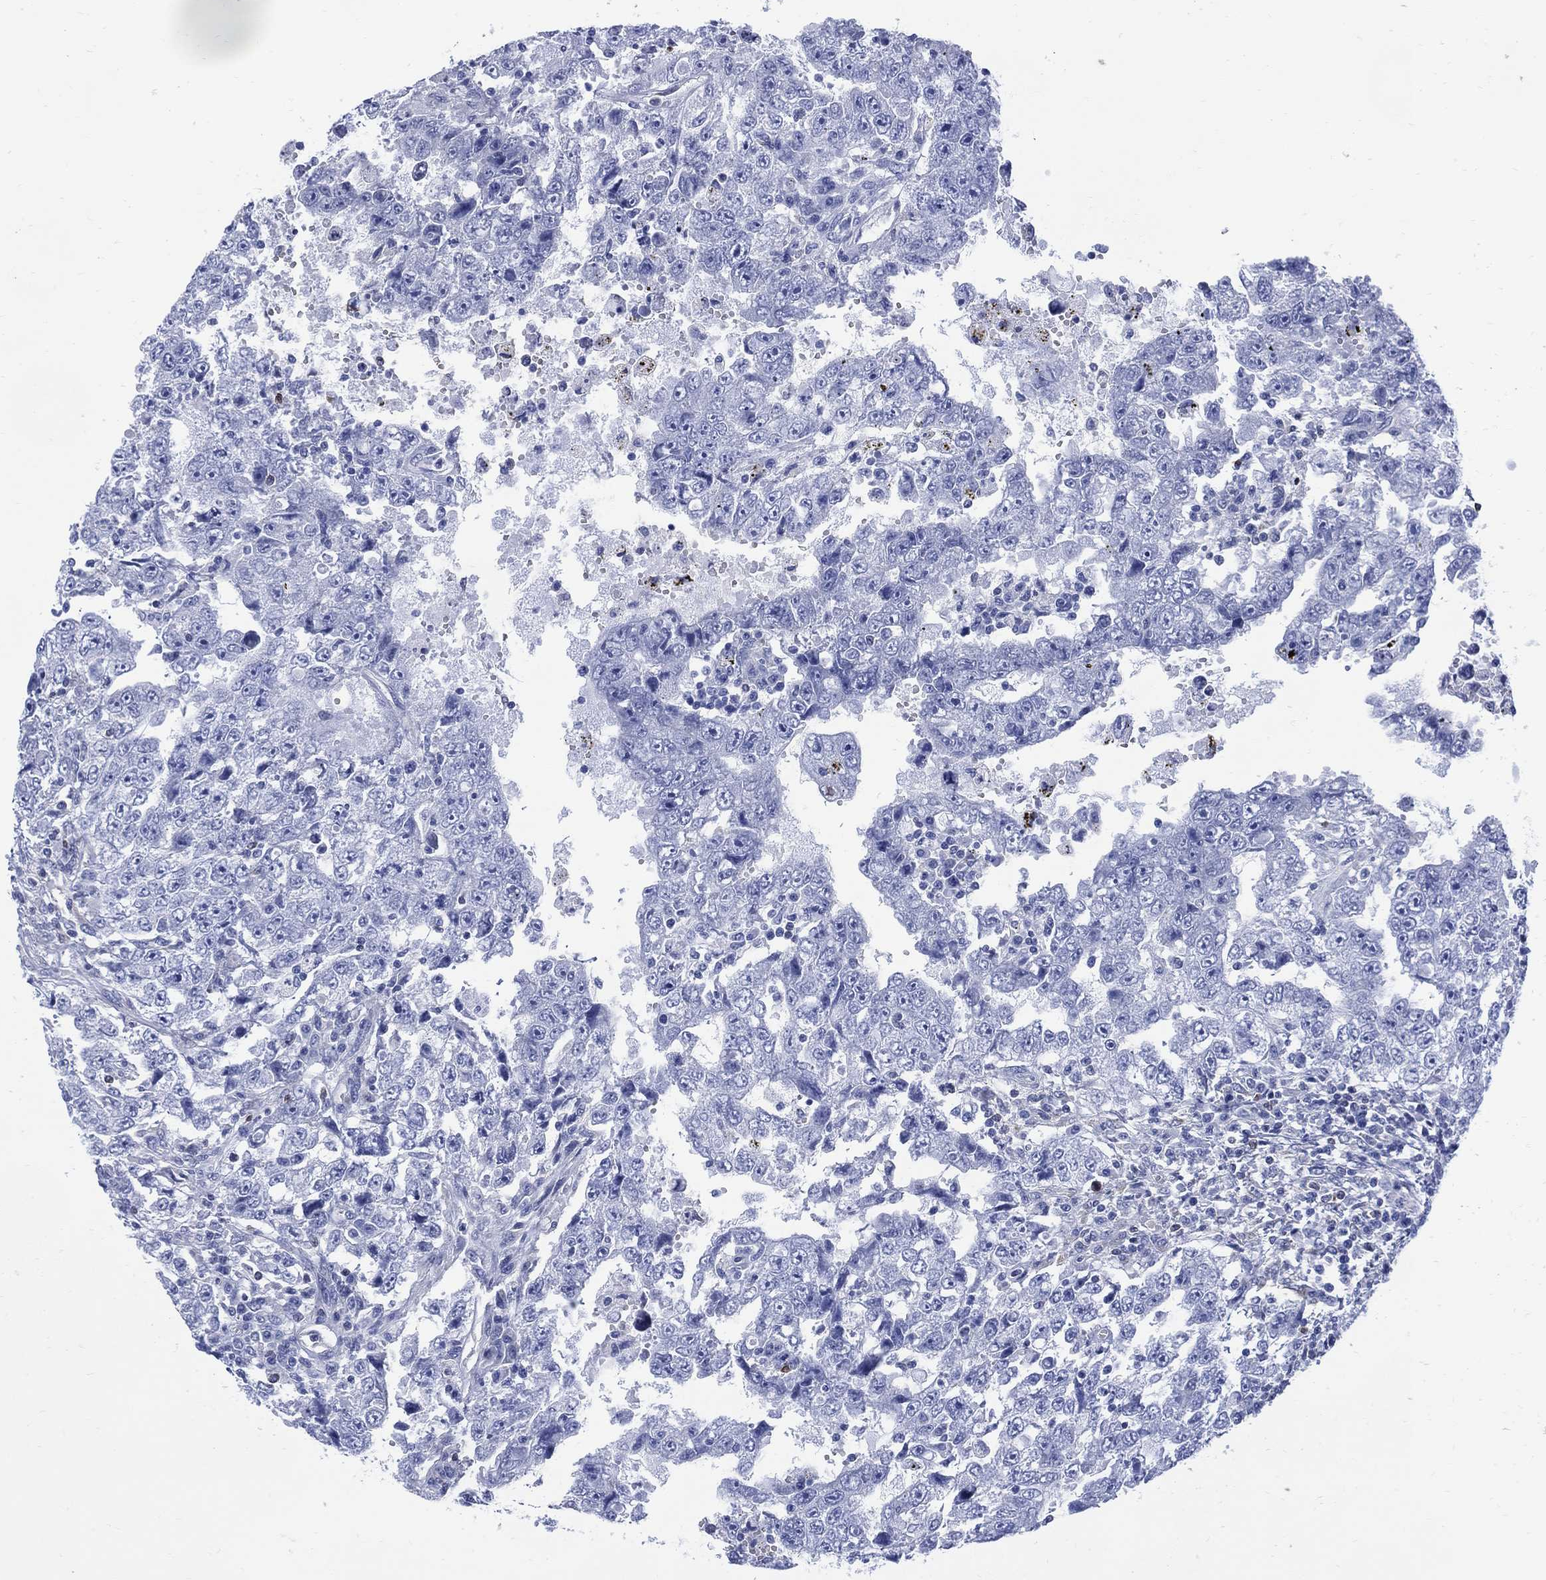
{"staining": {"intensity": "negative", "quantity": "none", "location": "none"}, "tissue": "testis cancer", "cell_type": "Tumor cells", "image_type": "cancer", "snomed": [{"axis": "morphology", "description": "Carcinoma, Embryonal, NOS"}, {"axis": "topography", "description": "Testis"}], "caption": "Immunohistochemical staining of human testis embryonal carcinoma demonstrates no significant expression in tumor cells. Brightfield microscopy of immunohistochemistry (IHC) stained with DAB (3,3'-diaminobenzidine) (brown) and hematoxylin (blue), captured at high magnification.", "gene": "DDI1", "patient": {"sex": "male", "age": 26}}